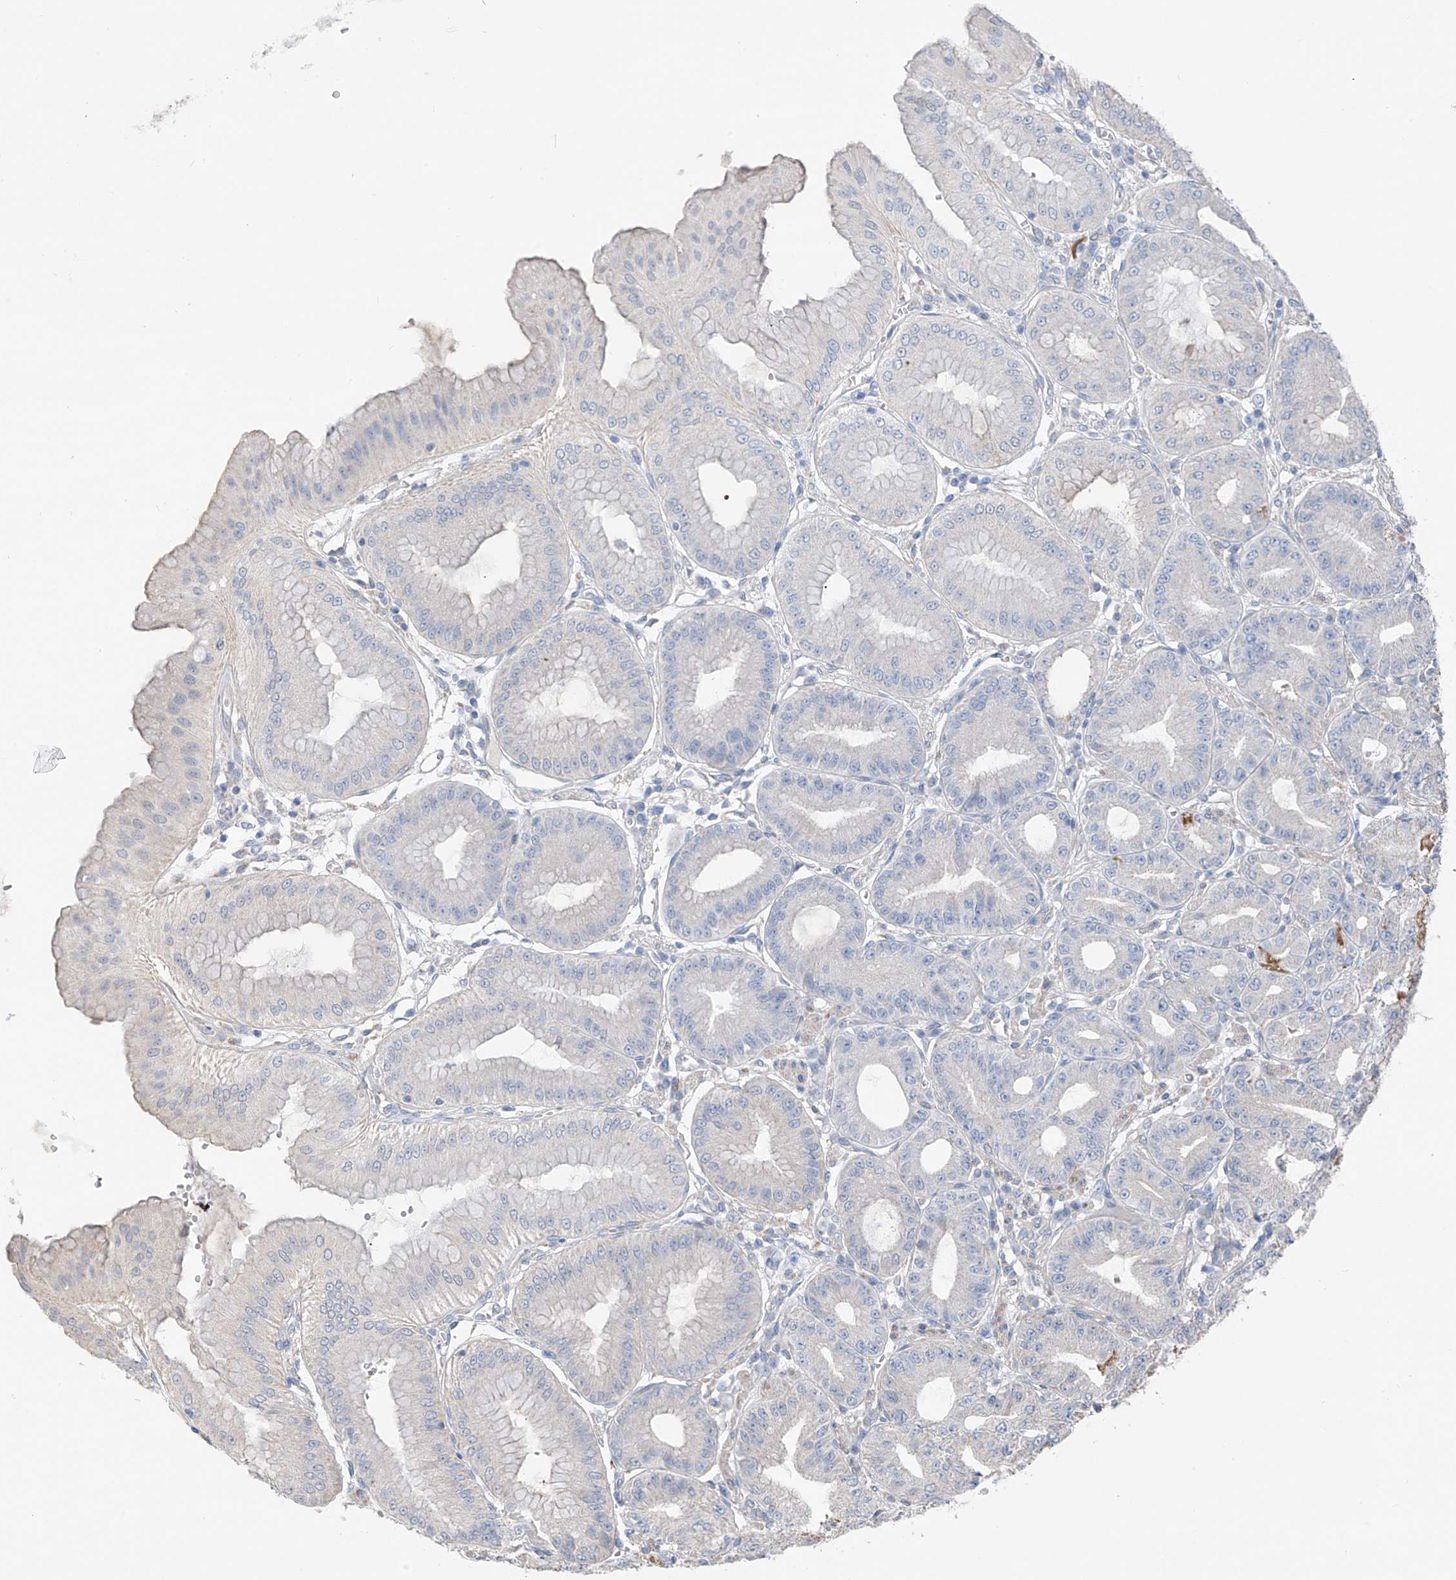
{"staining": {"intensity": "moderate", "quantity": "<25%", "location": "cytoplasmic/membranous"}, "tissue": "stomach", "cell_type": "Glandular cells", "image_type": "normal", "snomed": [{"axis": "morphology", "description": "Normal tissue, NOS"}, {"axis": "topography", "description": "Stomach, lower"}], "caption": "IHC micrograph of normal human stomach stained for a protein (brown), which exhibits low levels of moderate cytoplasmic/membranous expression in approximately <25% of glandular cells.", "gene": "SYN3", "patient": {"sex": "male", "age": 71}}